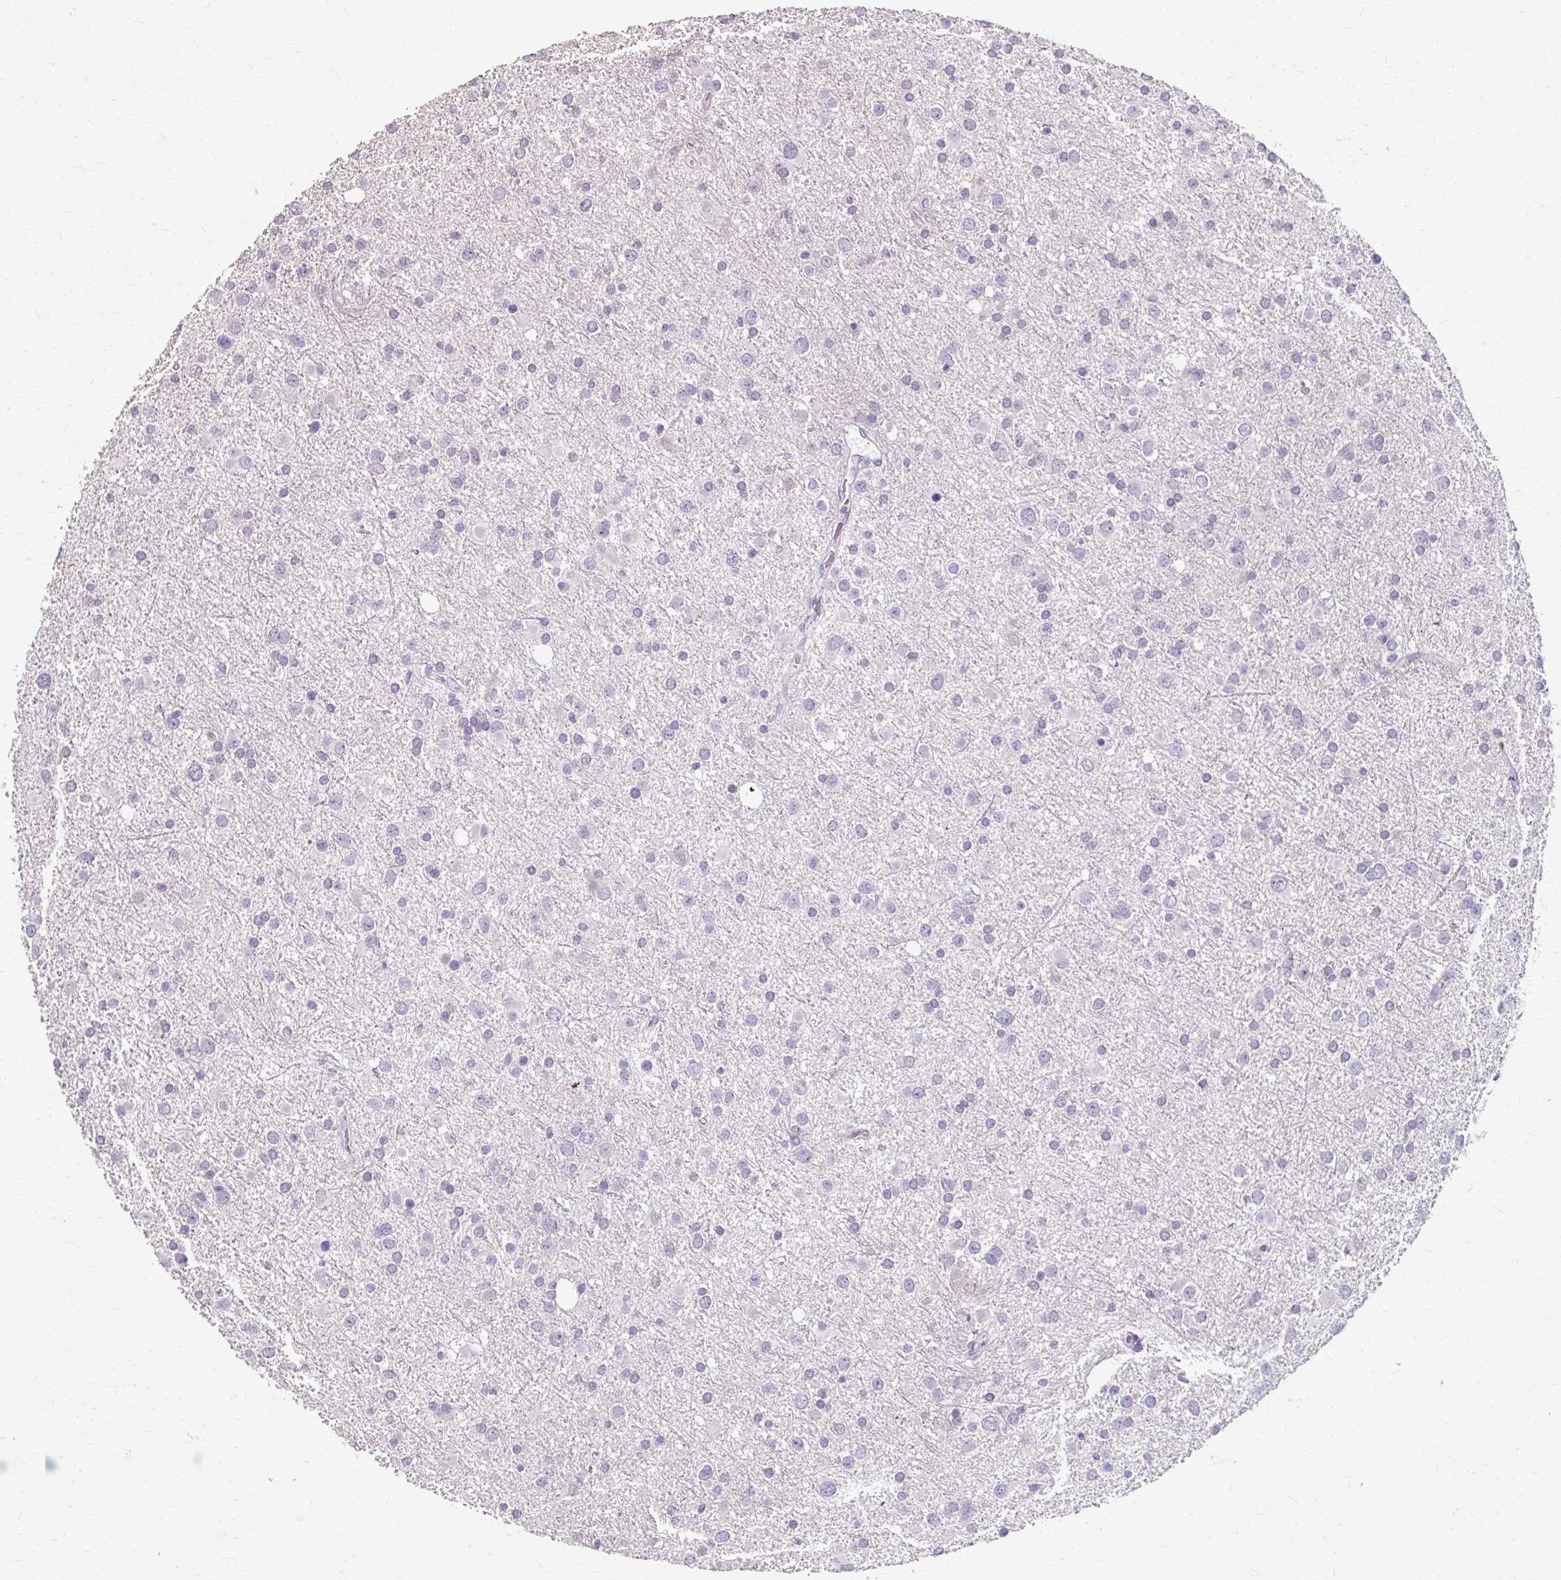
{"staining": {"intensity": "negative", "quantity": "none", "location": "none"}, "tissue": "glioma", "cell_type": "Tumor cells", "image_type": "cancer", "snomed": [{"axis": "morphology", "description": "Glioma, malignant, Low grade"}, {"axis": "topography", "description": "Brain"}], "caption": "This is a photomicrograph of immunohistochemistry staining of glioma, which shows no expression in tumor cells.", "gene": "KLHL24", "patient": {"sex": "female", "age": 32}}